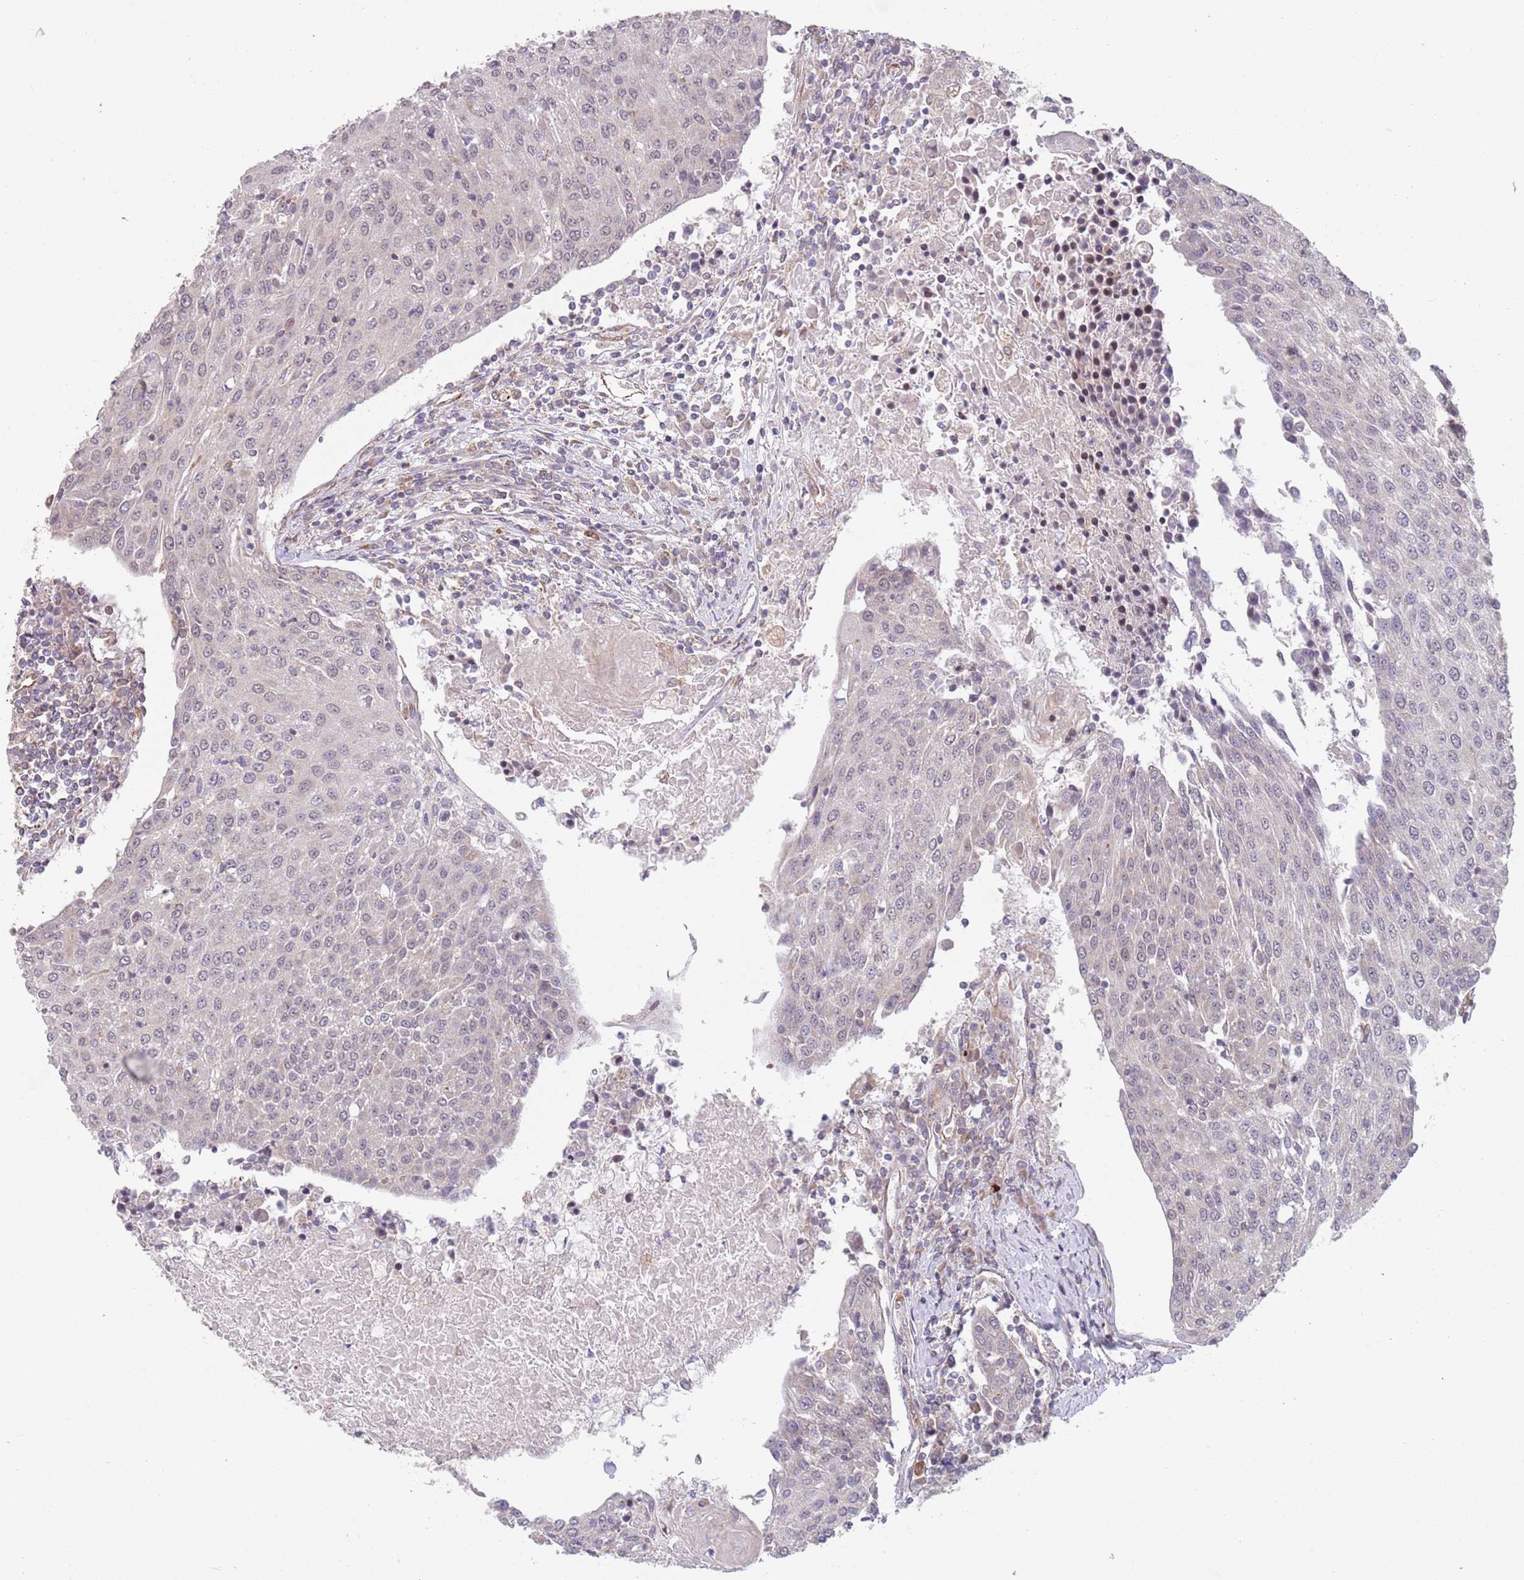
{"staining": {"intensity": "negative", "quantity": "none", "location": "none"}, "tissue": "urothelial cancer", "cell_type": "Tumor cells", "image_type": "cancer", "snomed": [{"axis": "morphology", "description": "Urothelial carcinoma, High grade"}, {"axis": "topography", "description": "Urinary bladder"}], "caption": "Urothelial cancer stained for a protein using immunohistochemistry displays no staining tumor cells.", "gene": "CHD9", "patient": {"sex": "female", "age": 85}}